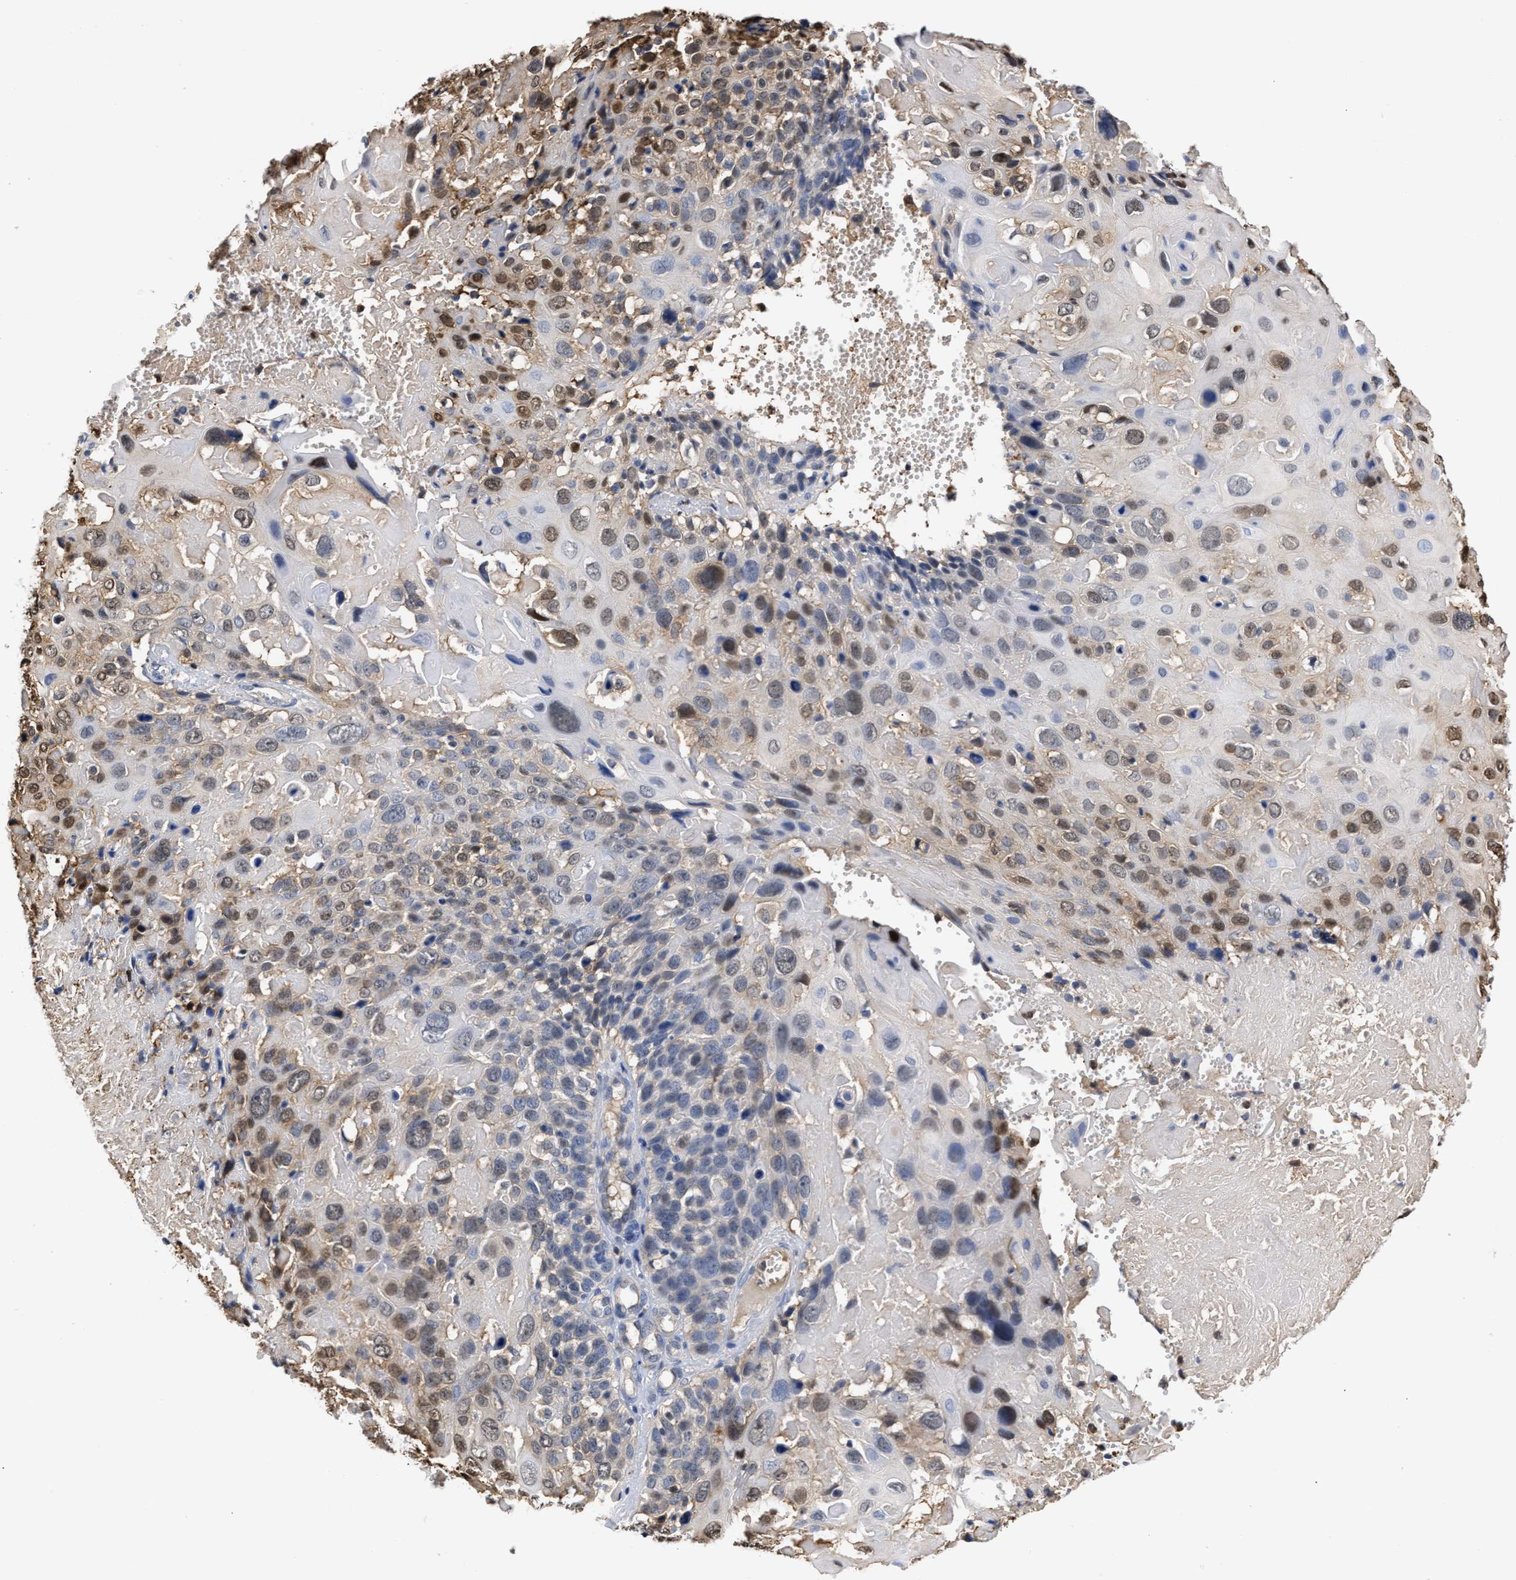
{"staining": {"intensity": "moderate", "quantity": "<25%", "location": "nuclear"}, "tissue": "cervical cancer", "cell_type": "Tumor cells", "image_type": "cancer", "snomed": [{"axis": "morphology", "description": "Squamous cell carcinoma, NOS"}, {"axis": "topography", "description": "Cervix"}], "caption": "An image of cervical cancer (squamous cell carcinoma) stained for a protein displays moderate nuclear brown staining in tumor cells. Using DAB (3,3'-diaminobenzidine) (brown) and hematoxylin (blue) stains, captured at high magnification using brightfield microscopy.", "gene": "KLHDC1", "patient": {"sex": "female", "age": 74}}